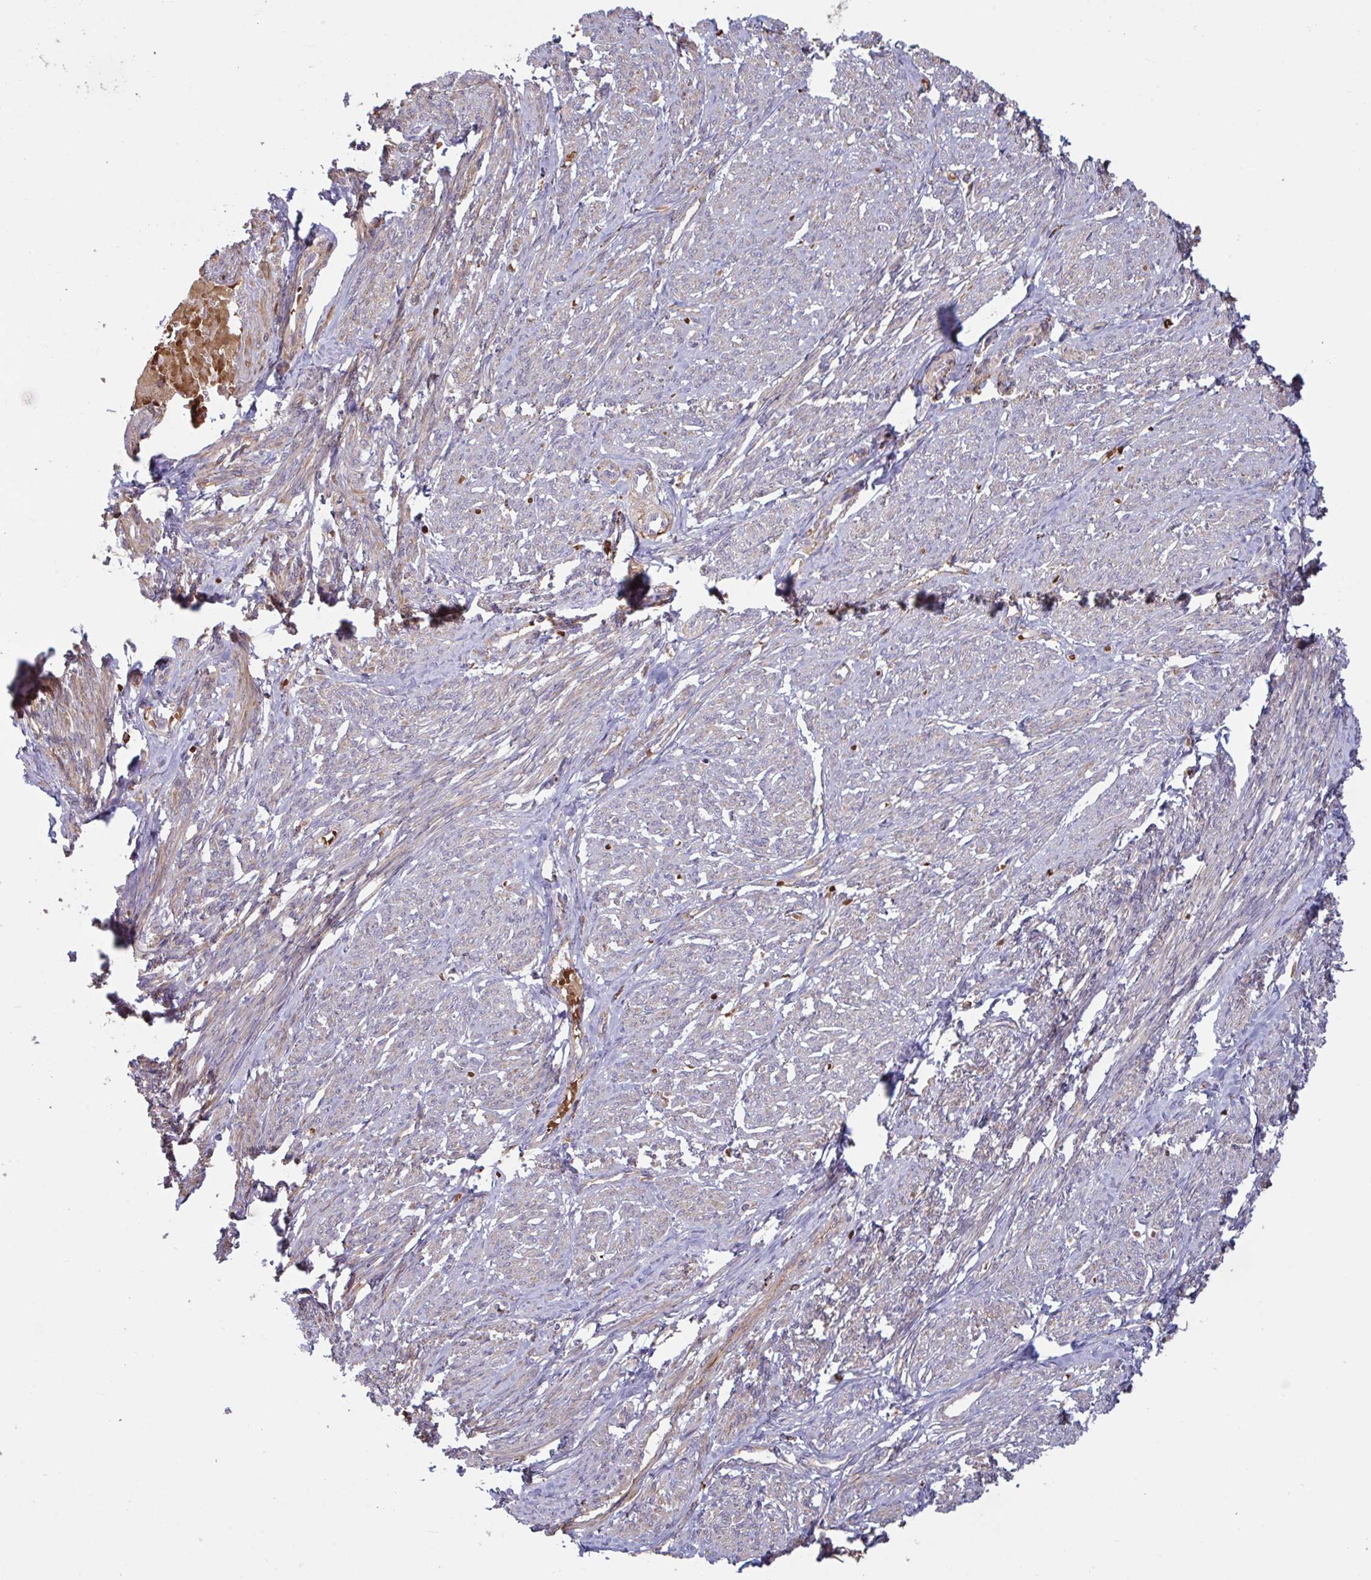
{"staining": {"intensity": "moderate", "quantity": "25%-75%", "location": "cytoplasmic/membranous"}, "tissue": "smooth muscle", "cell_type": "Smooth muscle cells", "image_type": "normal", "snomed": [{"axis": "morphology", "description": "Normal tissue, NOS"}, {"axis": "topography", "description": "Smooth muscle"}], "caption": "Benign smooth muscle was stained to show a protein in brown. There is medium levels of moderate cytoplasmic/membranous expression in approximately 25%-75% of smooth muscle cells.", "gene": "IL1R1", "patient": {"sex": "female", "age": 65}}